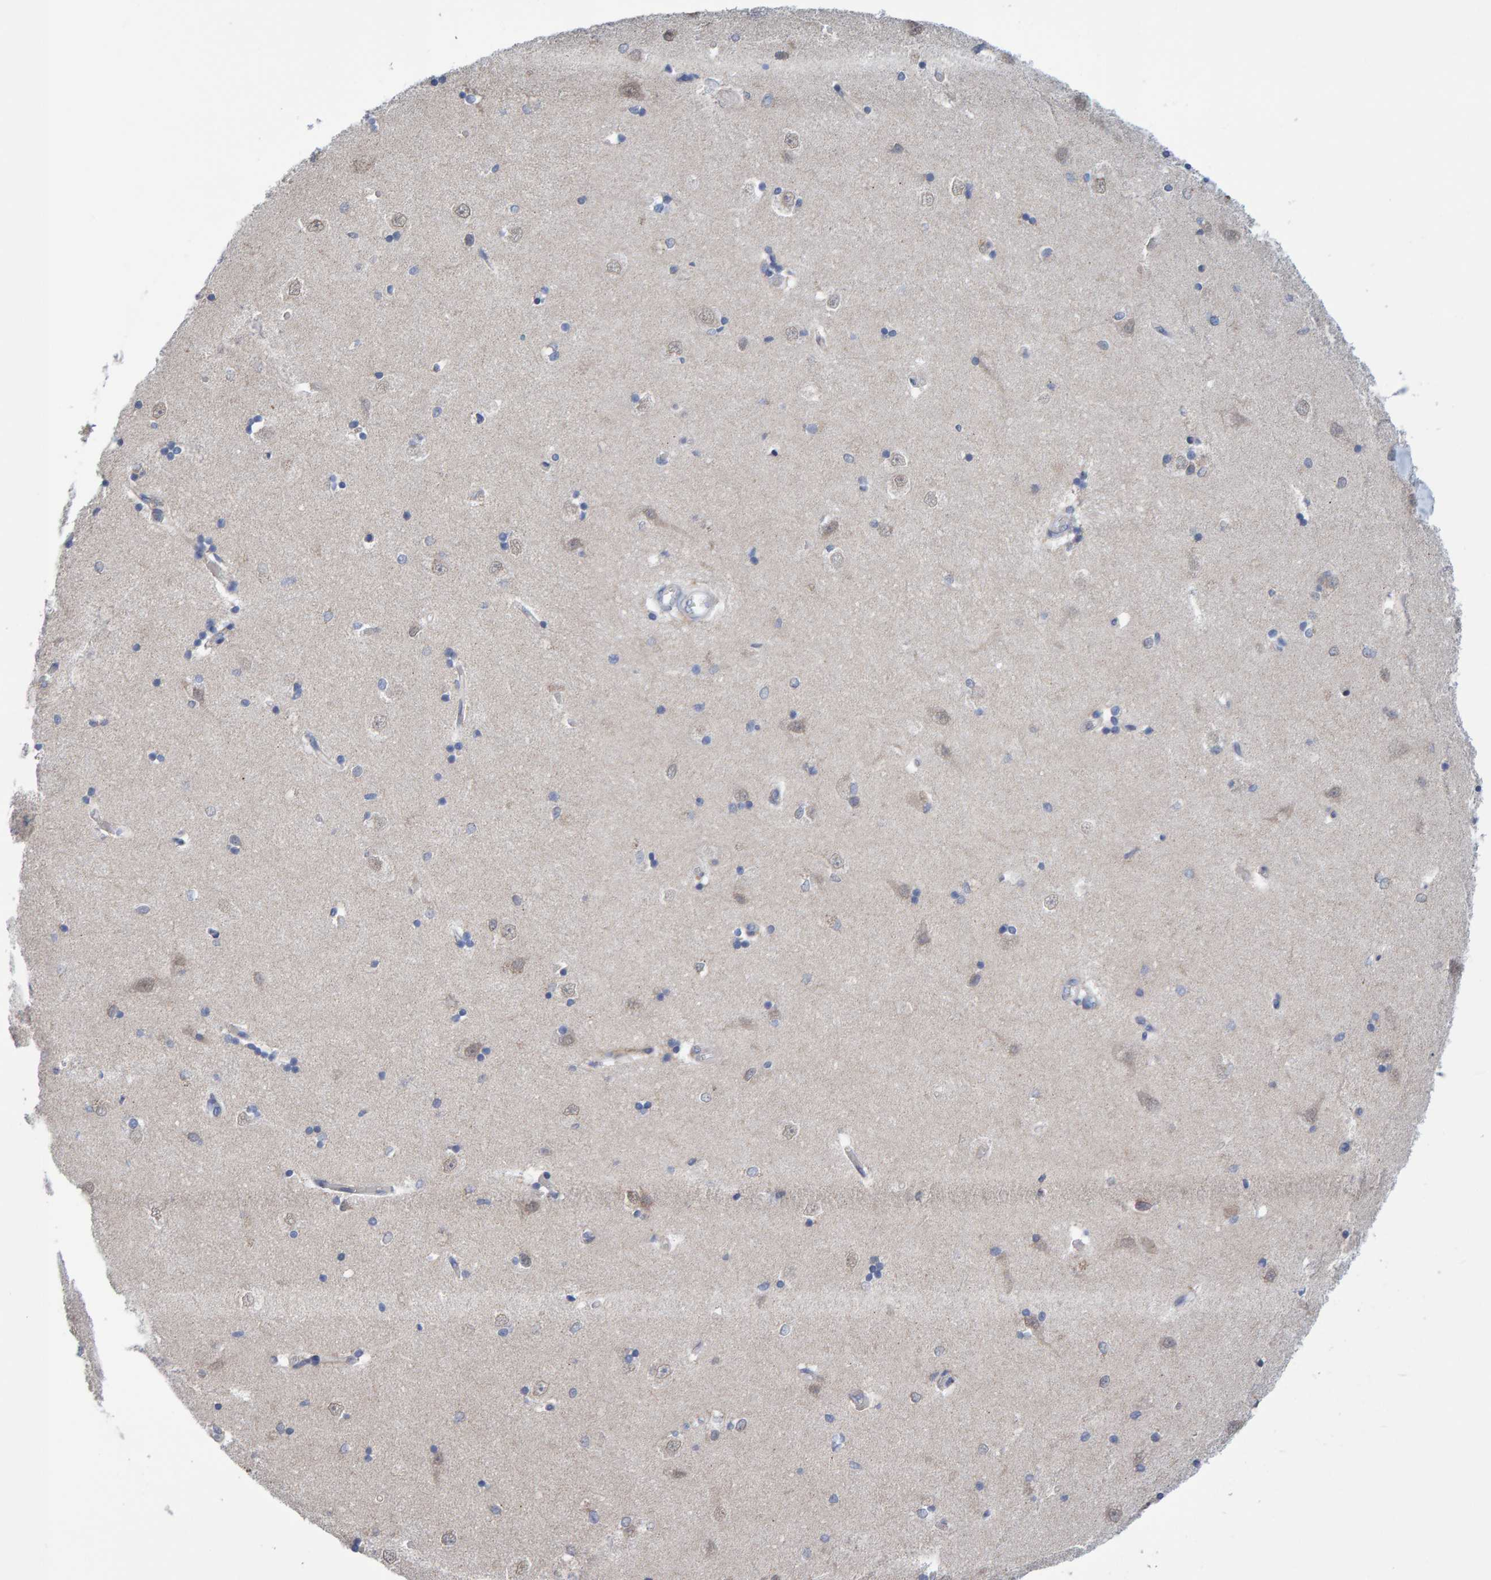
{"staining": {"intensity": "negative", "quantity": "none", "location": "none"}, "tissue": "hippocampus", "cell_type": "Glial cells", "image_type": "normal", "snomed": [{"axis": "morphology", "description": "Normal tissue, NOS"}, {"axis": "topography", "description": "Hippocampus"}], "caption": "The micrograph displays no staining of glial cells in unremarkable hippocampus. Nuclei are stained in blue.", "gene": "USP43", "patient": {"sex": "male", "age": 45}}